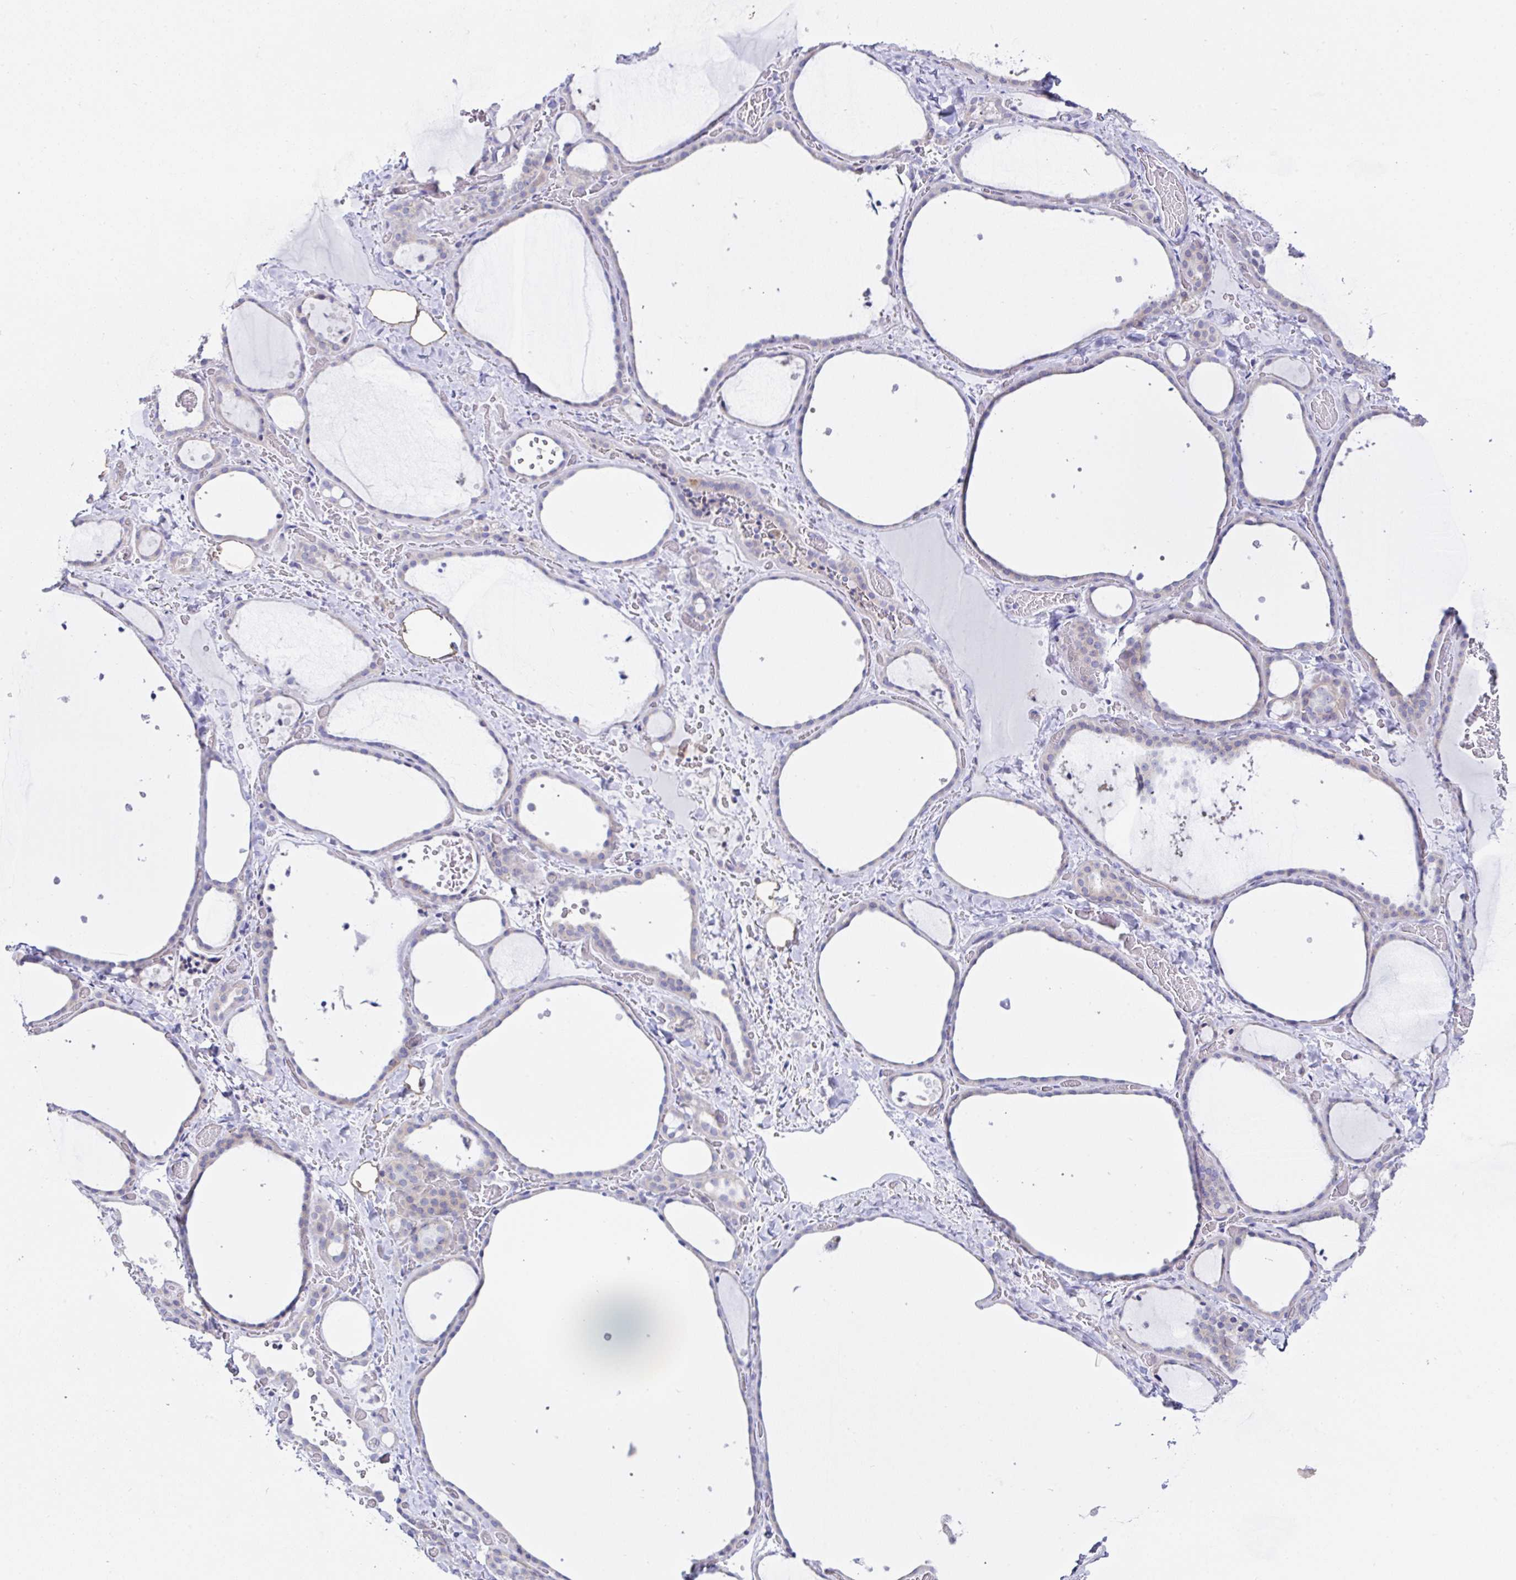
{"staining": {"intensity": "negative", "quantity": "none", "location": "none"}, "tissue": "thyroid gland", "cell_type": "Glandular cells", "image_type": "normal", "snomed": [{"axis": "morphology", "description": "Normal tissue, NOS"}, {"axis": "topography", "description": "Thyroid gland"}], "caption": "DAB (3,3'-diaminobenzidine) immunohistochemical staining of unremarkable thyroid gland reveals no significant expression in glandular cells.", "gene": "FAU", "patient": {"sex": "female", "age": 36}}